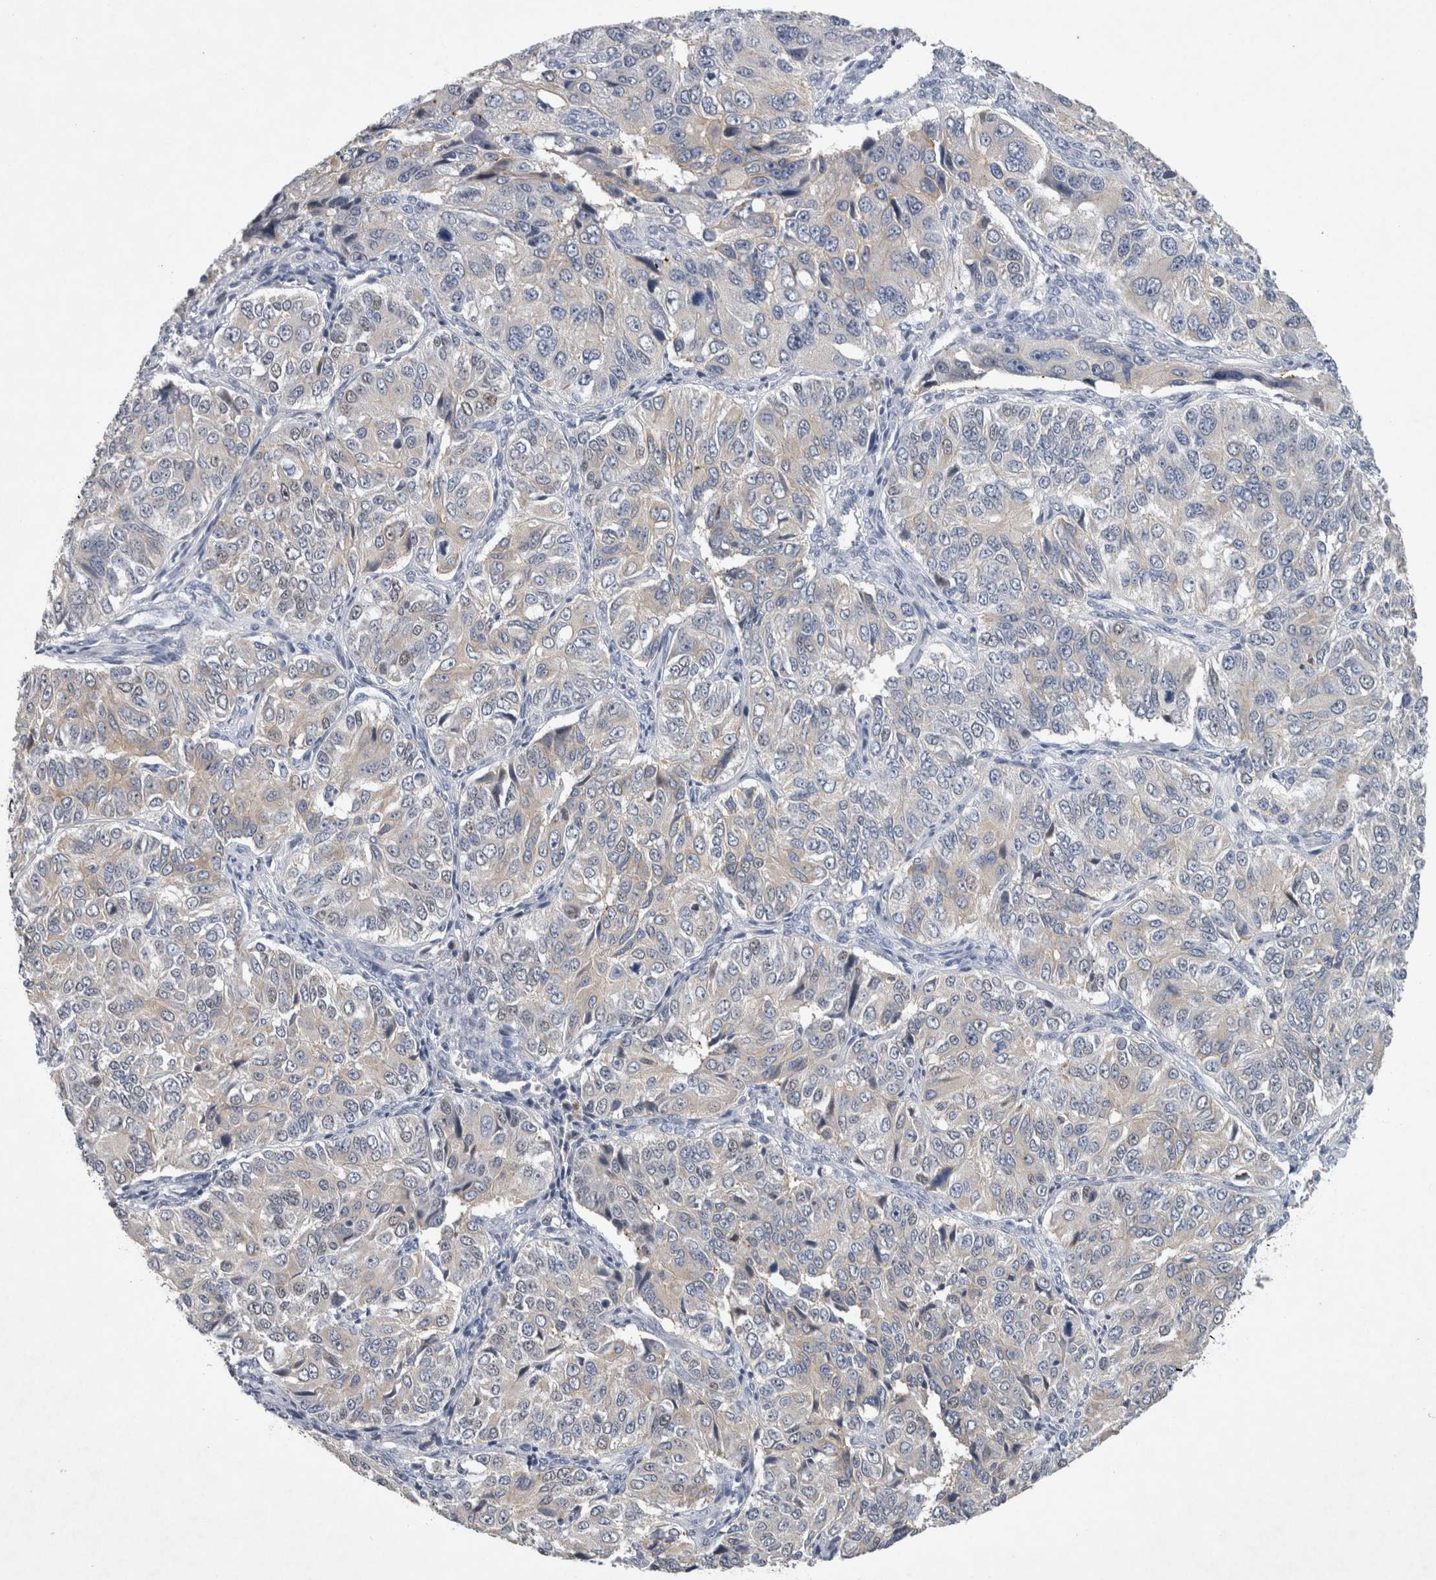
{"staining": {"intensity": "negative", "quantity": "none", "location": "none"}, "tissue": "ovarian cancer", "cell_type": "Tumor cells", "image_type": "cancer", "snomed": [{"axis": "morphology", "description": "Carcinoma, endometroid"}, {"axis": "topography", "description": "Ovary"}], "caption": "Immunohistochemical staining of human ovarian cancer (endometroid carcinoma) displays no significant positivity in tumor cells.", "gene": "HEXD", "patient": {"sex": "female", "age": 51}}